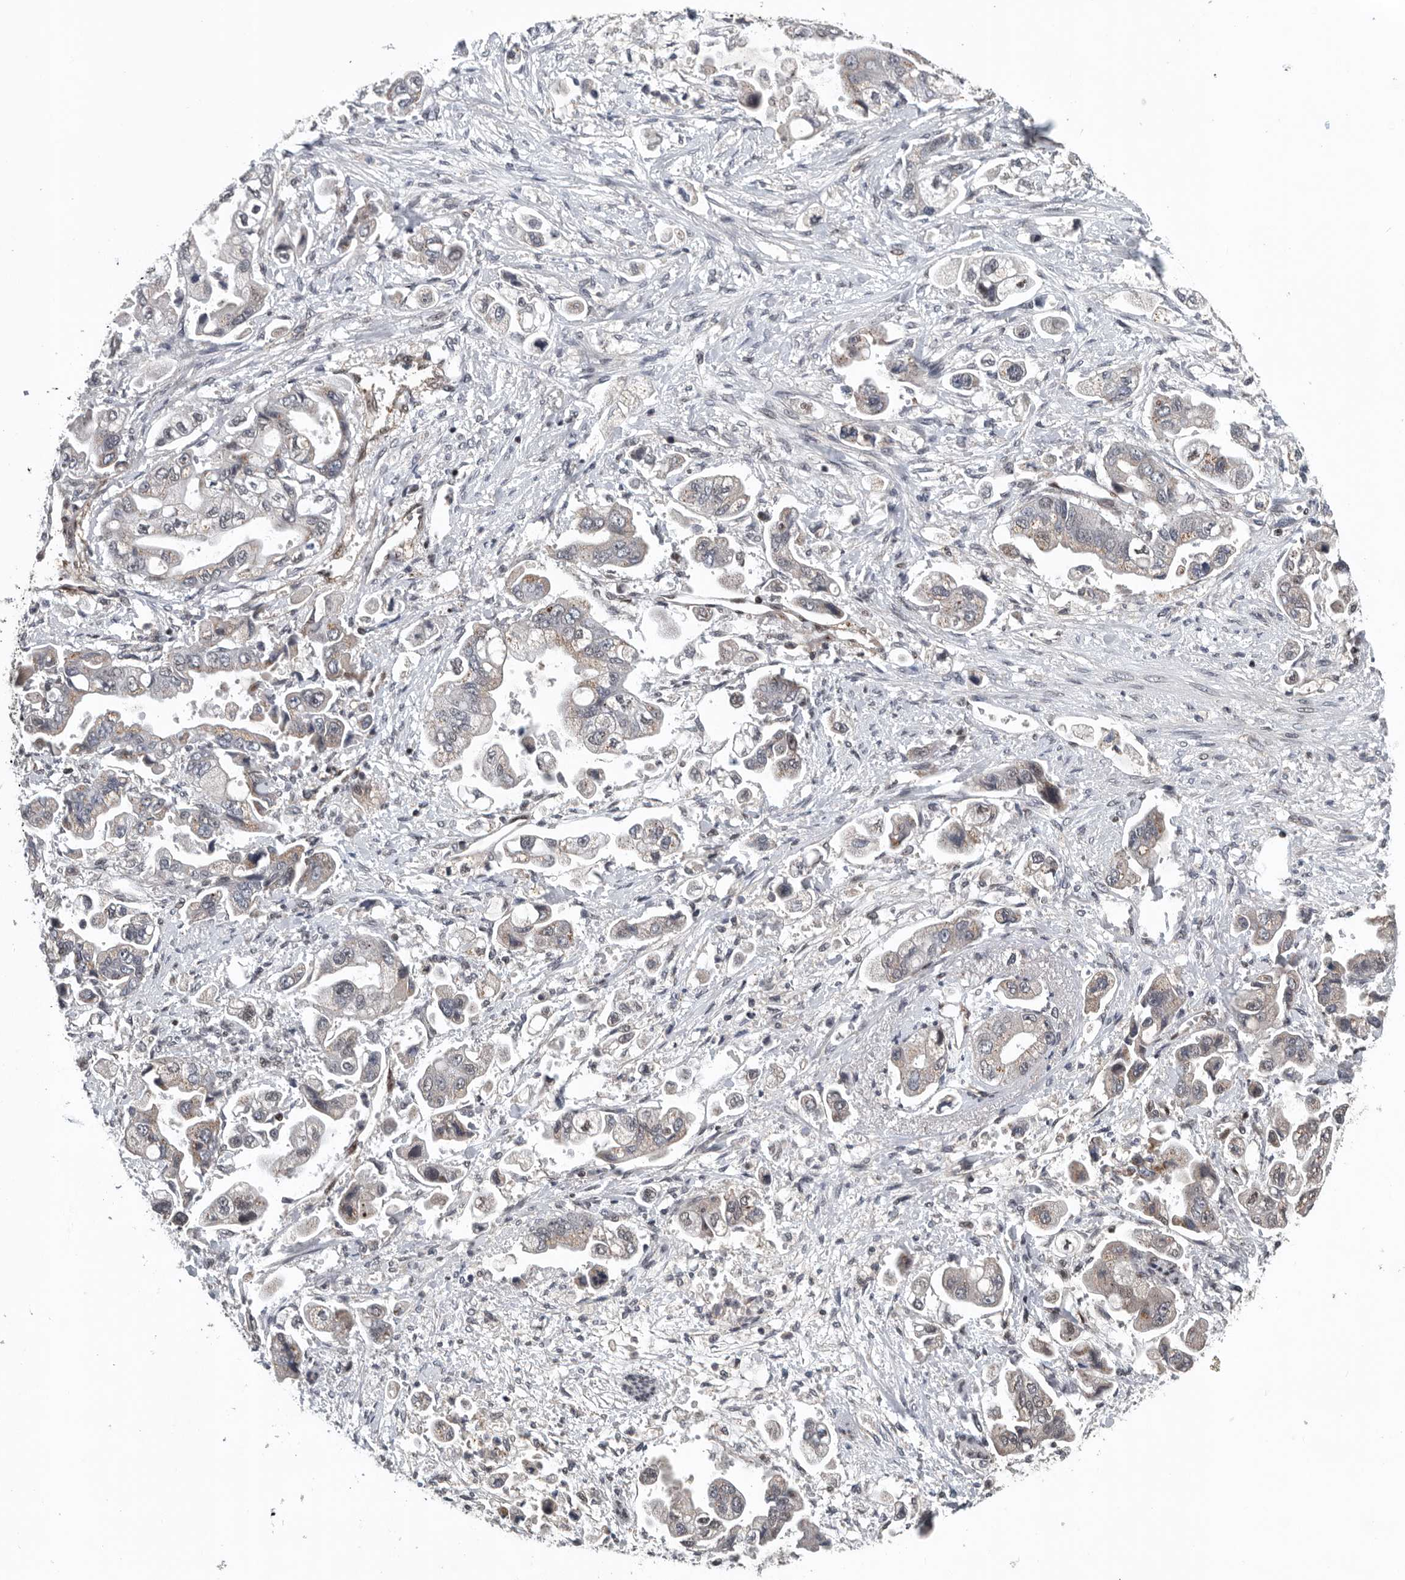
{"staining": {"intensity": "weak", "quantity": "<25%", "location": "cytoplasmic/membranous,nuclear"}, "tissue": "stomach cancer", "cell_type": "Tumor cells", "image_type": "cancer", "snomed": [{"axis": "morphology", "description": "Adenocarcinoma, NOS"}, {"axis": "topography", "description": "Stomach"}], "caption": "The micrograph displays no significant expression in tumor cells of stomach cancer.", "gene": "SENP7", "patient": {"sex": "male", "age": 62}}